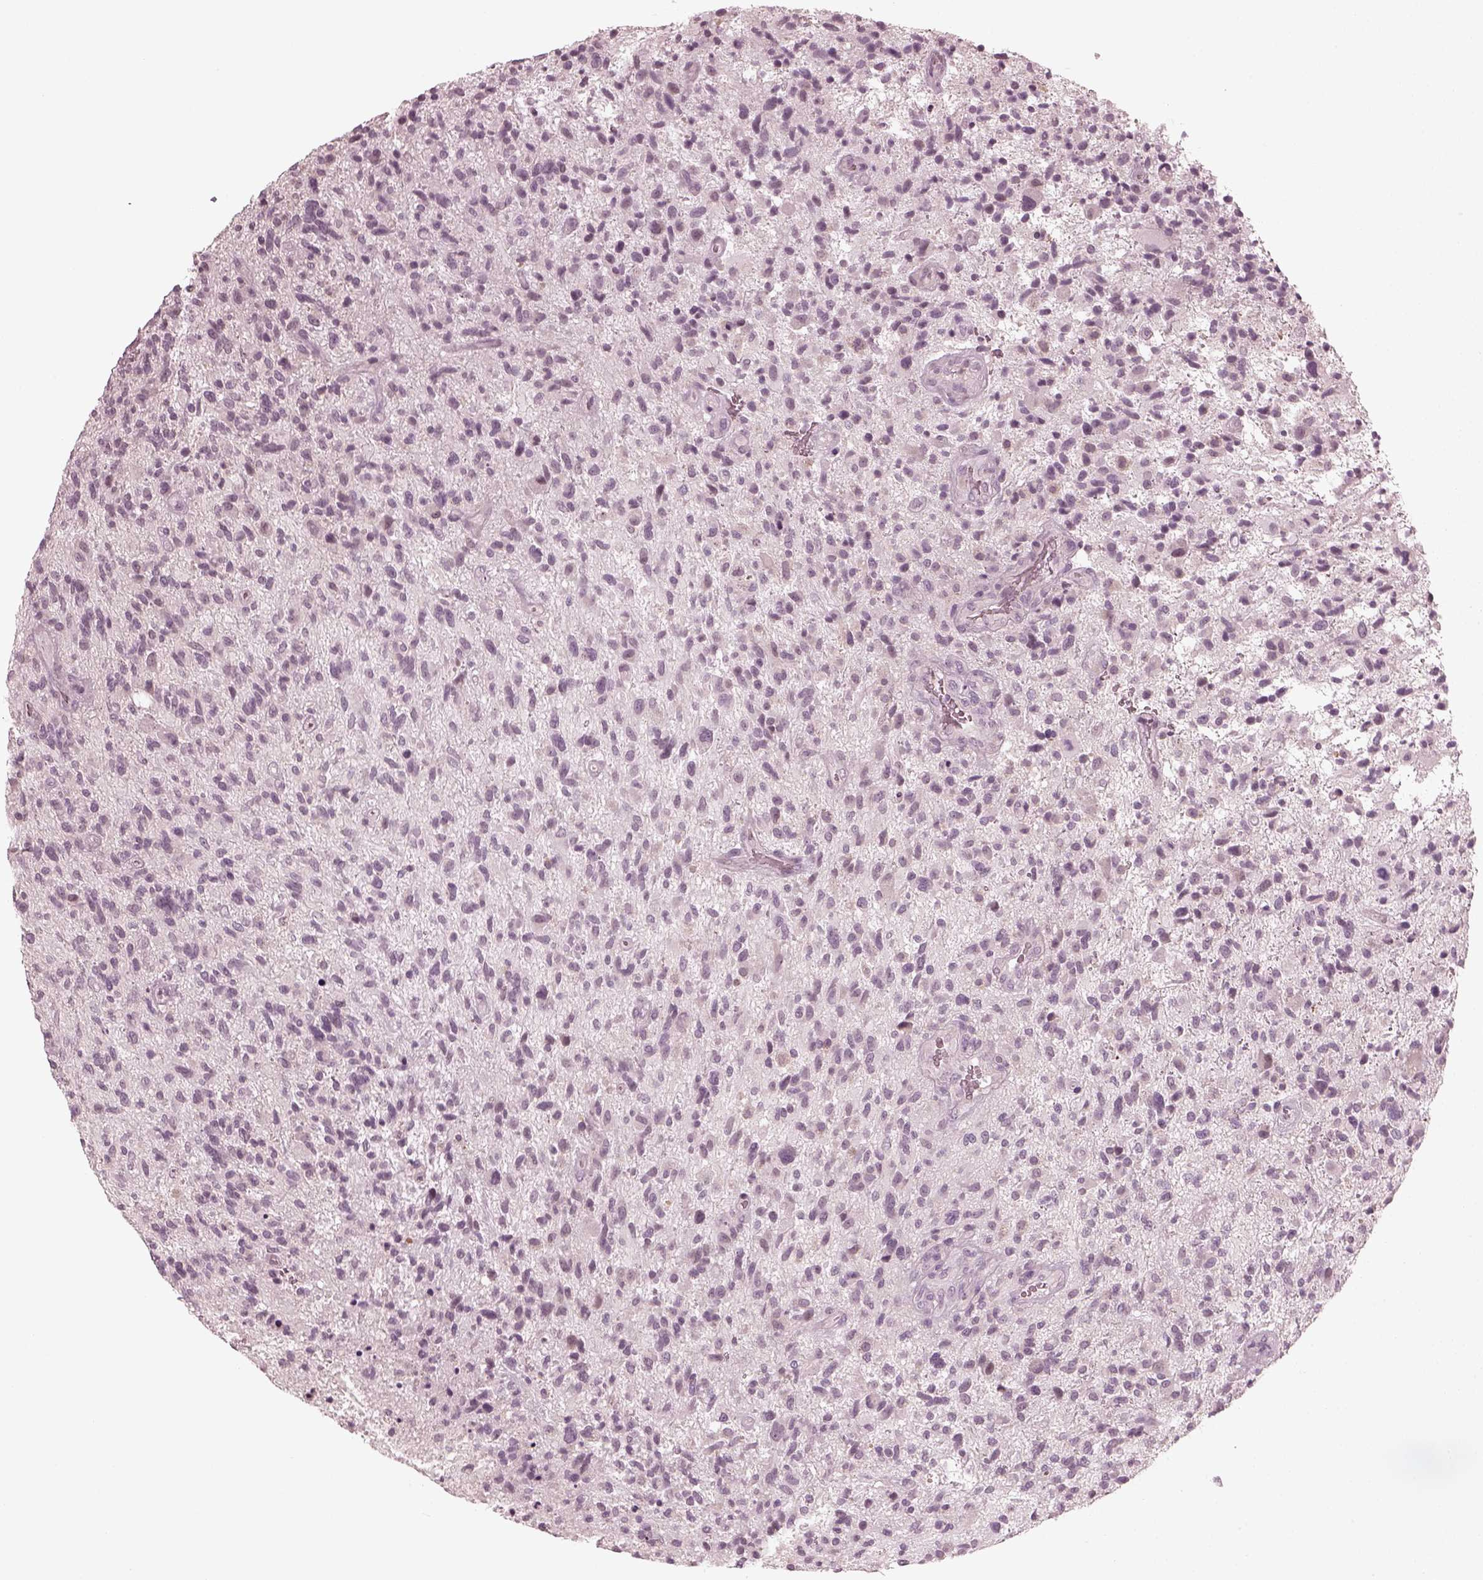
{"staining": {"intensity": "negative", "quantity": "none", "location": "none"}, "tissue": "glioma", "cell_type": "Tumor cells", "image_type": "cancer", "snomed": [{"axis": "morphology", "description": "Glioma, malignant, High grade"}, {"axis": "topography", "description": "Brain"}], "caption": "There is no significant positivity in tumor cells of malignant high-grade glioma.", "gene": "CCDC170", "patient": {"sex": "male", "age": 47}}